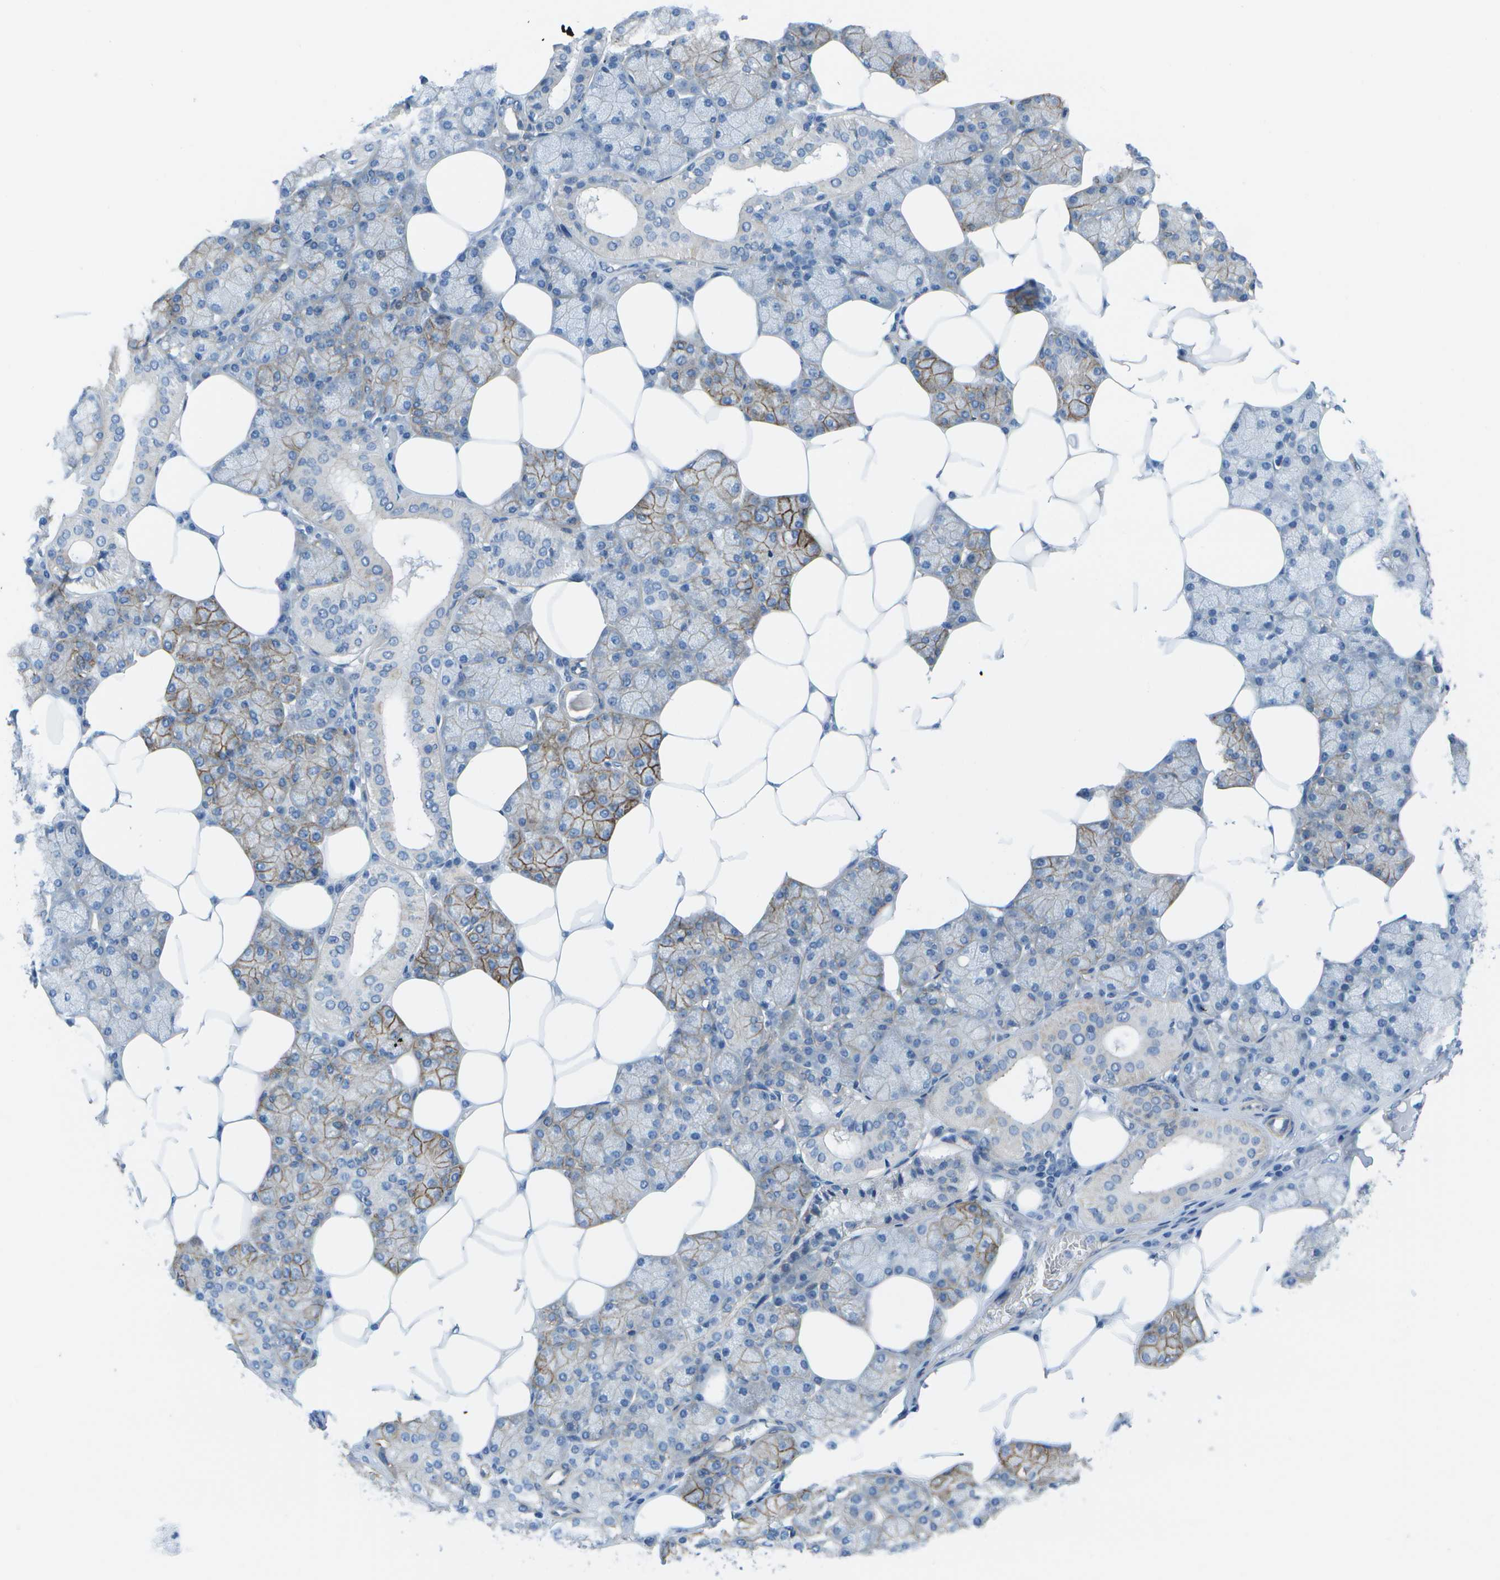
{"staining": {"intensity": "moderate", "quantity": "25%-75%", "location": "cytoplasmic/membranous"}, "tissue": "salivary gland", "cell_type": "Glandular cells", "image_type": "normal", "snomed": [{"axis": "morphology", "description": "Normal tissue, NOS"}, {"axis": "topography", "description": "Salivary gland"}], "caption": "Salivary gland was stained to show a protein in brown. There is medium levels of moderate cytoplasmic/membranous positivity in about 25%-75% of glandular cells. The staining was performed using DAB, with brown indicating positive protein expression. Nuclei are stained blue with hematoxylin.", "gene": "SORBS3", "patient": {"sex": "male", "age": 62}}